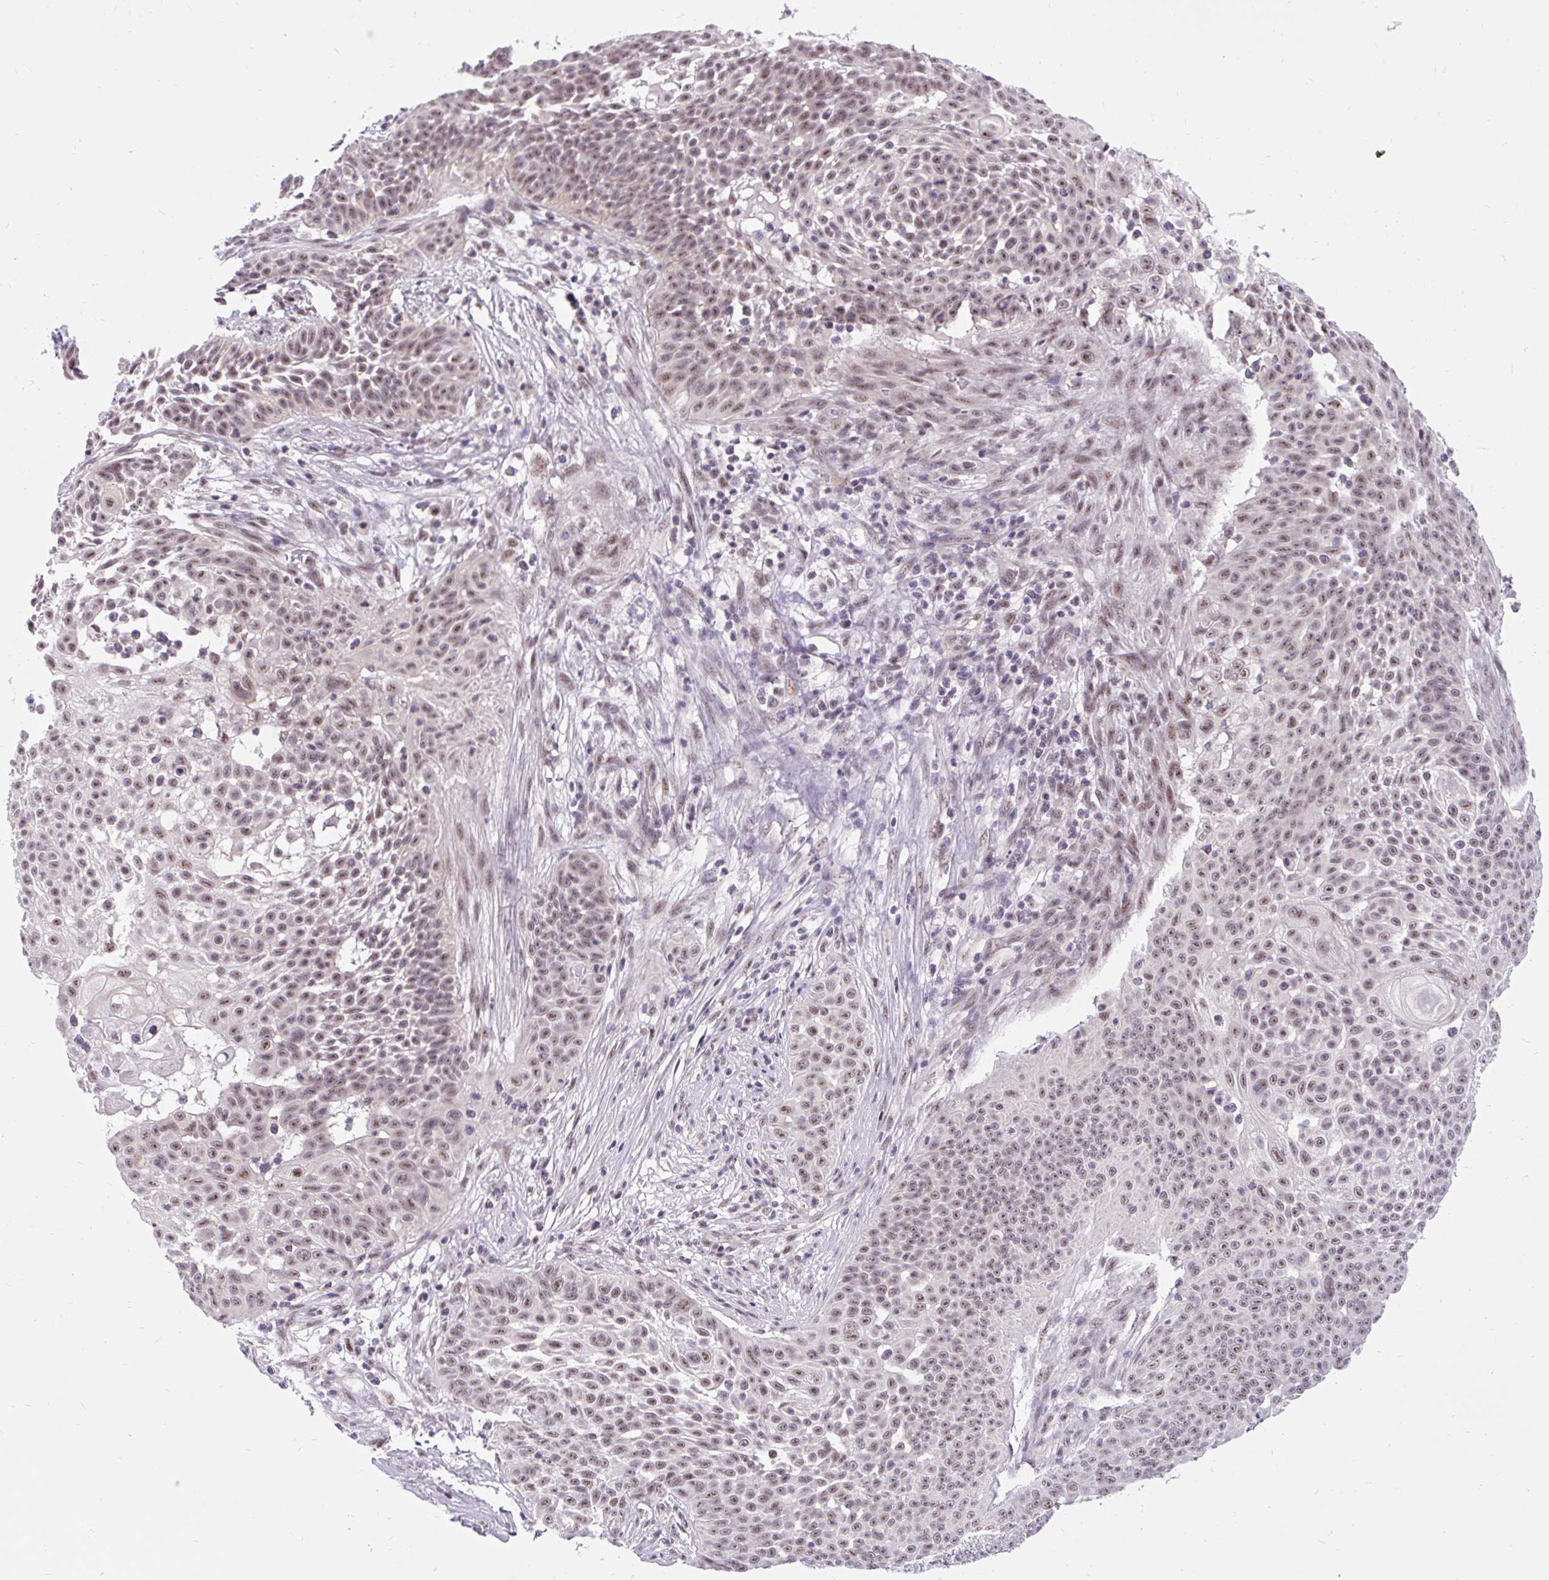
{"staining": {"intensity": "weak", "quantity": ">75%", "location": "nuclear"}, "tissue": "skin cancer", "cell_type": "Tumor cells", "image_type": "cancer", "snomed": [{"axis": "morphology", "description": "Squamous cell carcinoma, NOS"}, {"axis": "topography", "description": "Skin"}], "caption": "About >75% of tumor cells in human squamous cell carcinoma (skin) exhibit weak nuclear protein staining as visualized by brown immunohistochemical staining.", "gene": "SMC5", "patient": {"sex": "male", "age": 24}}